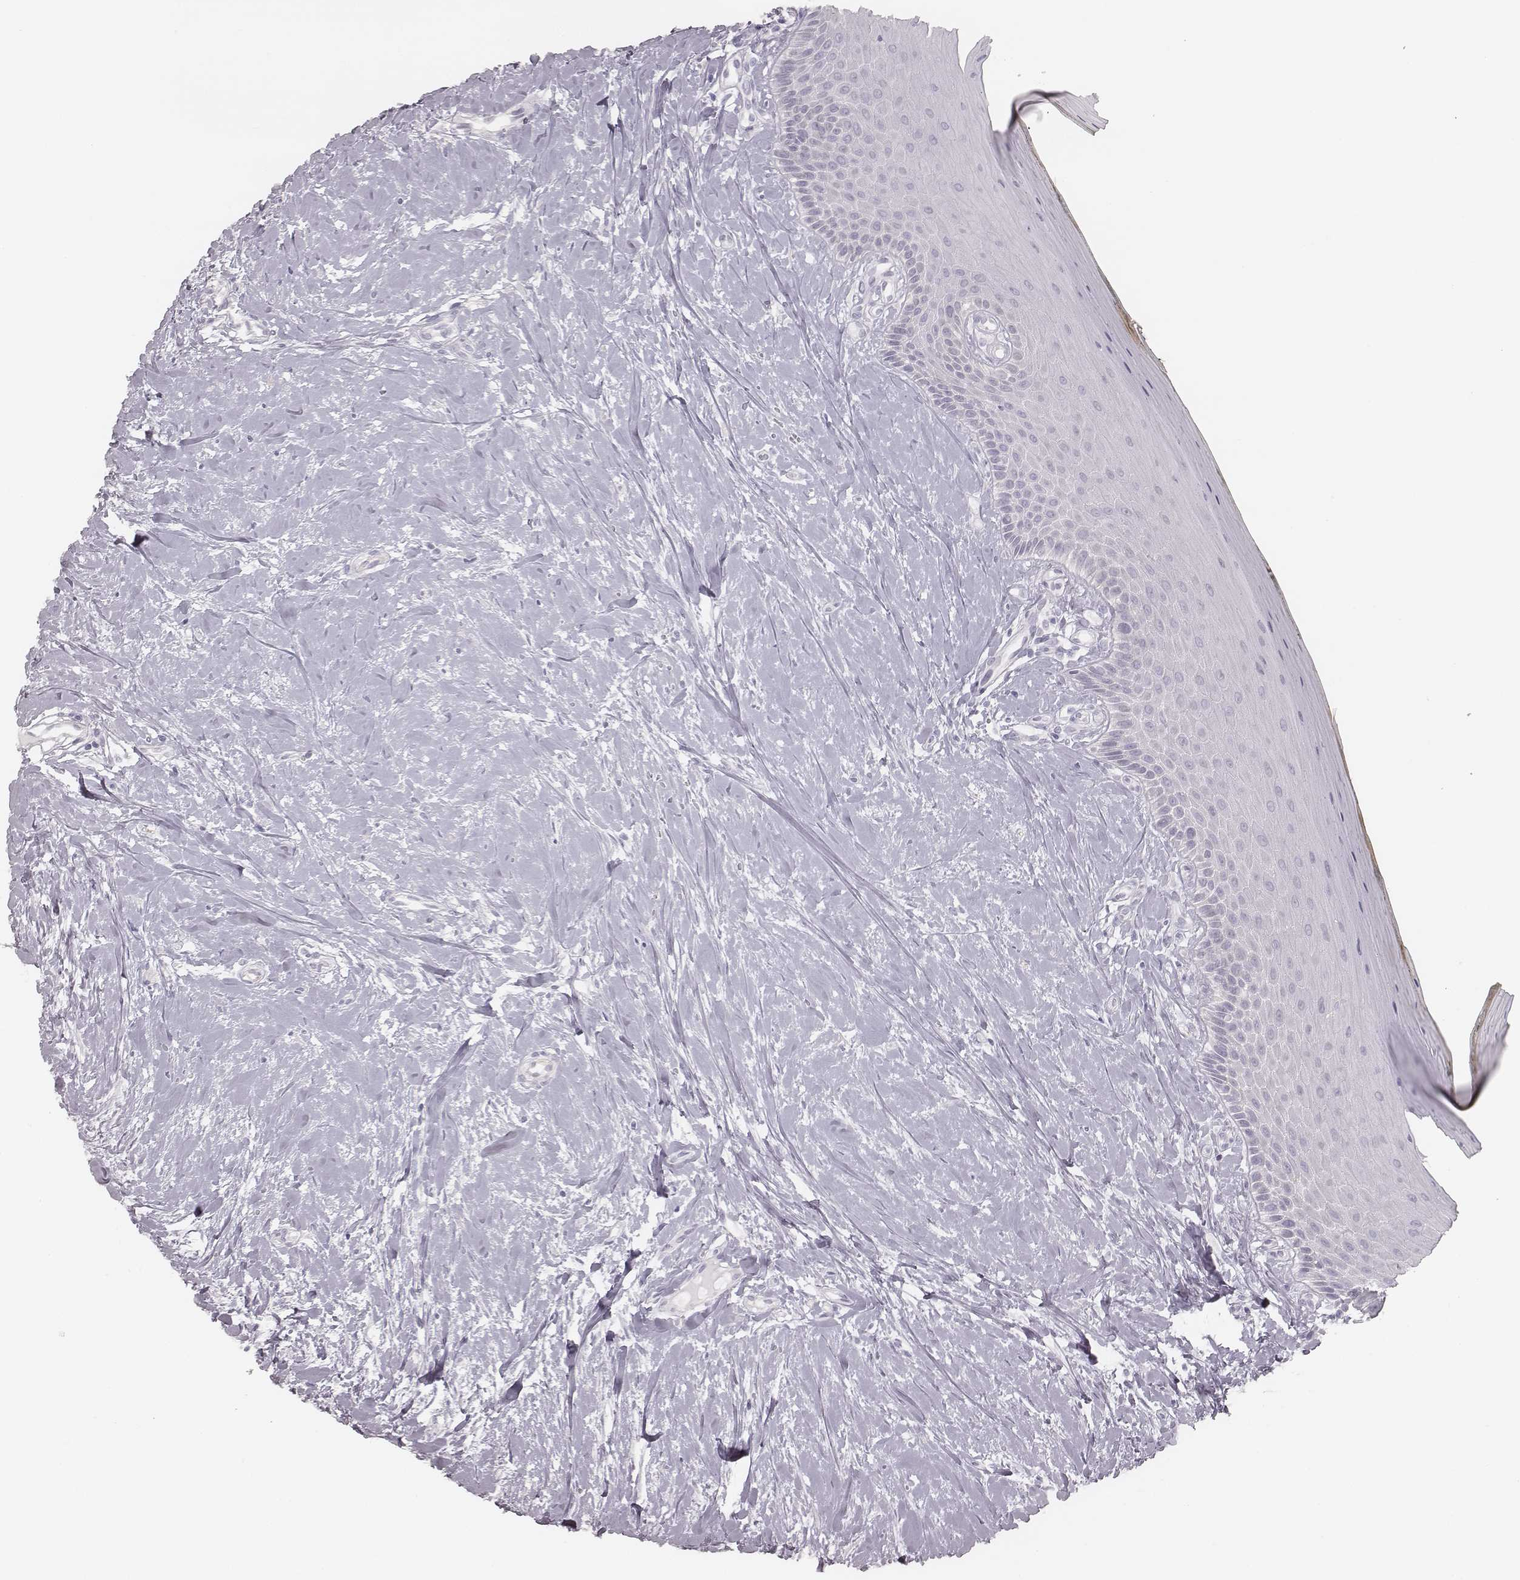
{"staining": {"intensity": "negative", "quantity": "none", "location": "none"}, "tissue": "oral mucosa", "cell_type": "Squamous epithelial cells", "image_type": "normal", "snomed": [{"axis": "morphology", "description": "Normal tissue, NOS"}, {"axis": "topography", "description": "Oral tissue"}], "caption": "This is a micrograph of immunohistochemistry (IHC) staining of benign oral mucosa, which shows no expression in squamous epithelial cells.", "gene": "KCNJ12", "patient": {"sex": "female", "age": 43}}